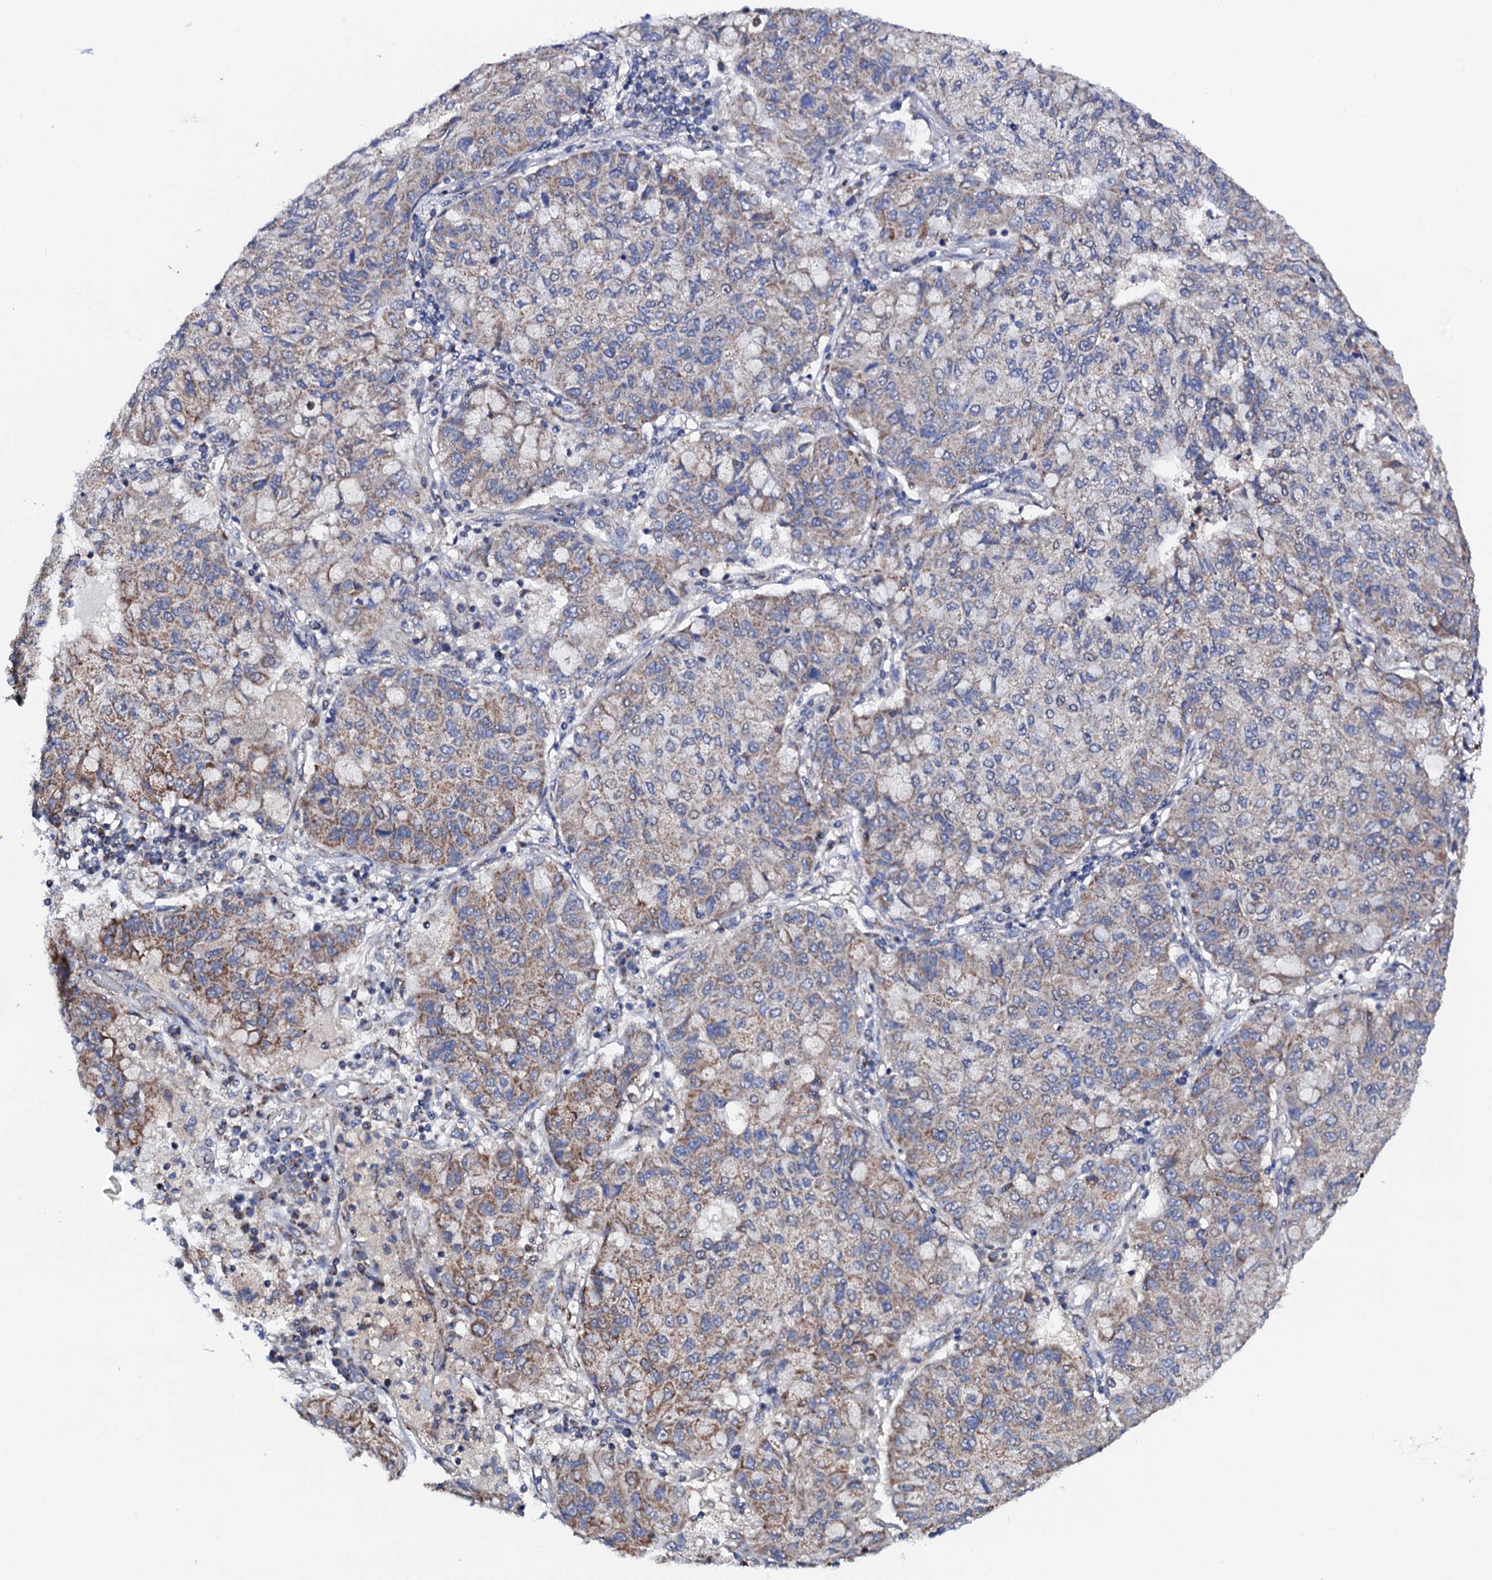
{"staining": {"intensity": "weak", "quantity": "<25%", "location": "cytoplasmic/membranous"}, "tissue": "lung cancer", "cell_type": "Tumor cells", "image_type": "cancer", "snomed": [{"axis": "morphology", "description": "Squamous cell carcinoma, NOS"}, {"axis": "topography", "description": "Lung"}], "caption": "DAB immunohistochemical staining of human lung cancer demonstrates no significant staining in tumor cells.", "gene": "PTCD3", "patient": {"sex": "male", "age": 74}}